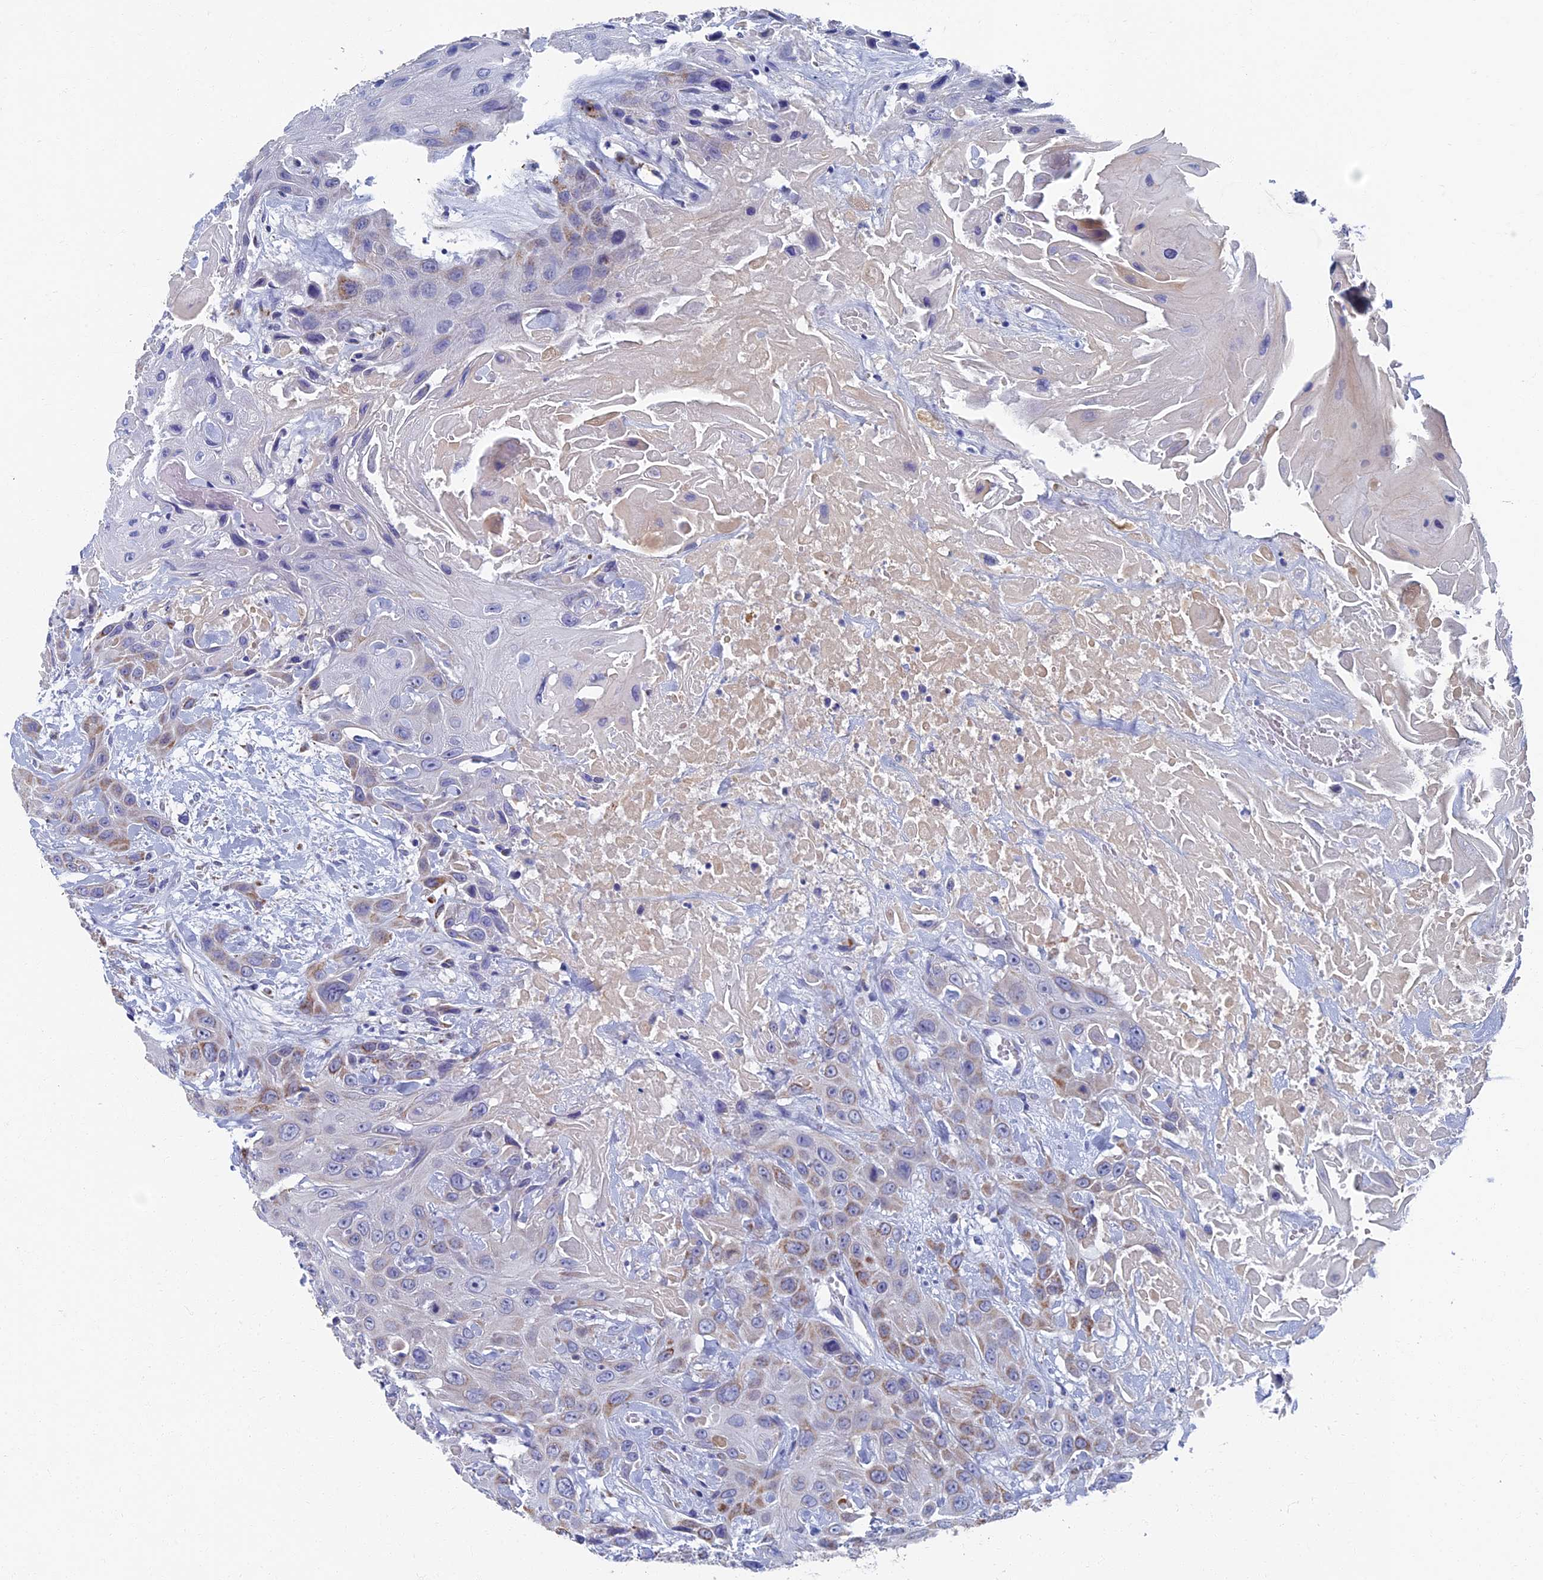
{"staining": {"intensity": "moderate", "quantity": "<25%", "location": "cytoplasmic/membranous"}, "tissue": "head and neck cancer", "cell_type": "Tumor cells", "image_type": "cancer", "snomed": [{"axis": "morphology", "description": "Squamous cell carcinoma, NOS"}, {"axis": "topography", "description": "Head-Neck"}], "caption": "A low amount of moderate cytoplasmic/membranous expression is seen in about <25% of tumor cells in head and neck cancer (squamous cell carcinoma) tissue.", "gene": "OAT", "patient": {"sex": "male", "age": 81}}